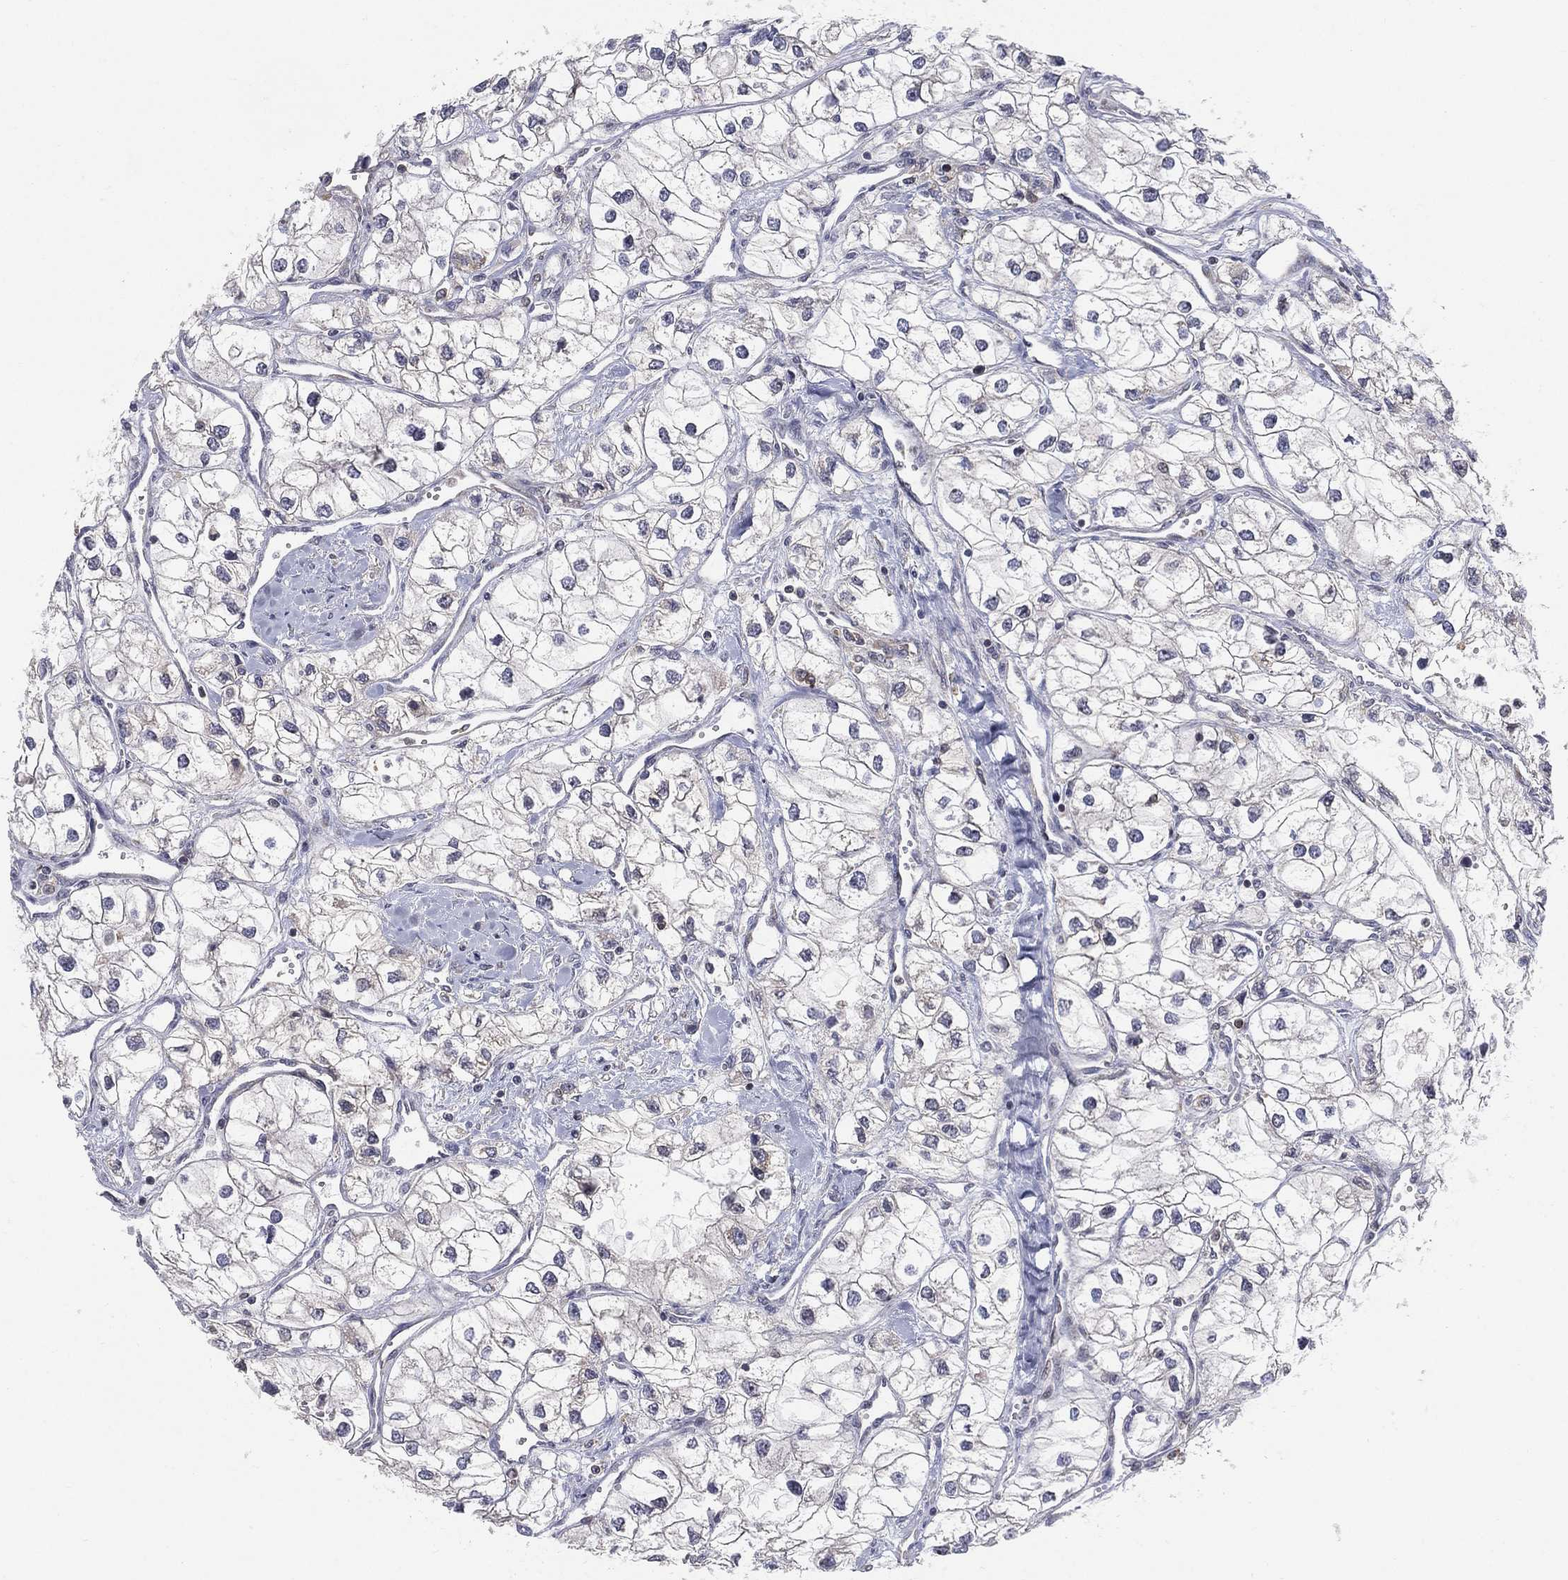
{"staining": {"intensity": "negative", "quantity": "none", "location": "none"}, "tissue": "renal cancer", "cell_type": "Tumor cells", "image_type": "cancer", "snomed": [{"axis": "morphology", "description": "Adenocarcinoma, NOS"}, {"axis": "topography", "description": "Kidney"}], "caption": "Tumor cells are negative for protein expression in human adenocarcinoma (renal).", "gene": "TMTC4", "patient": {"sex": "male", "age": 59}}